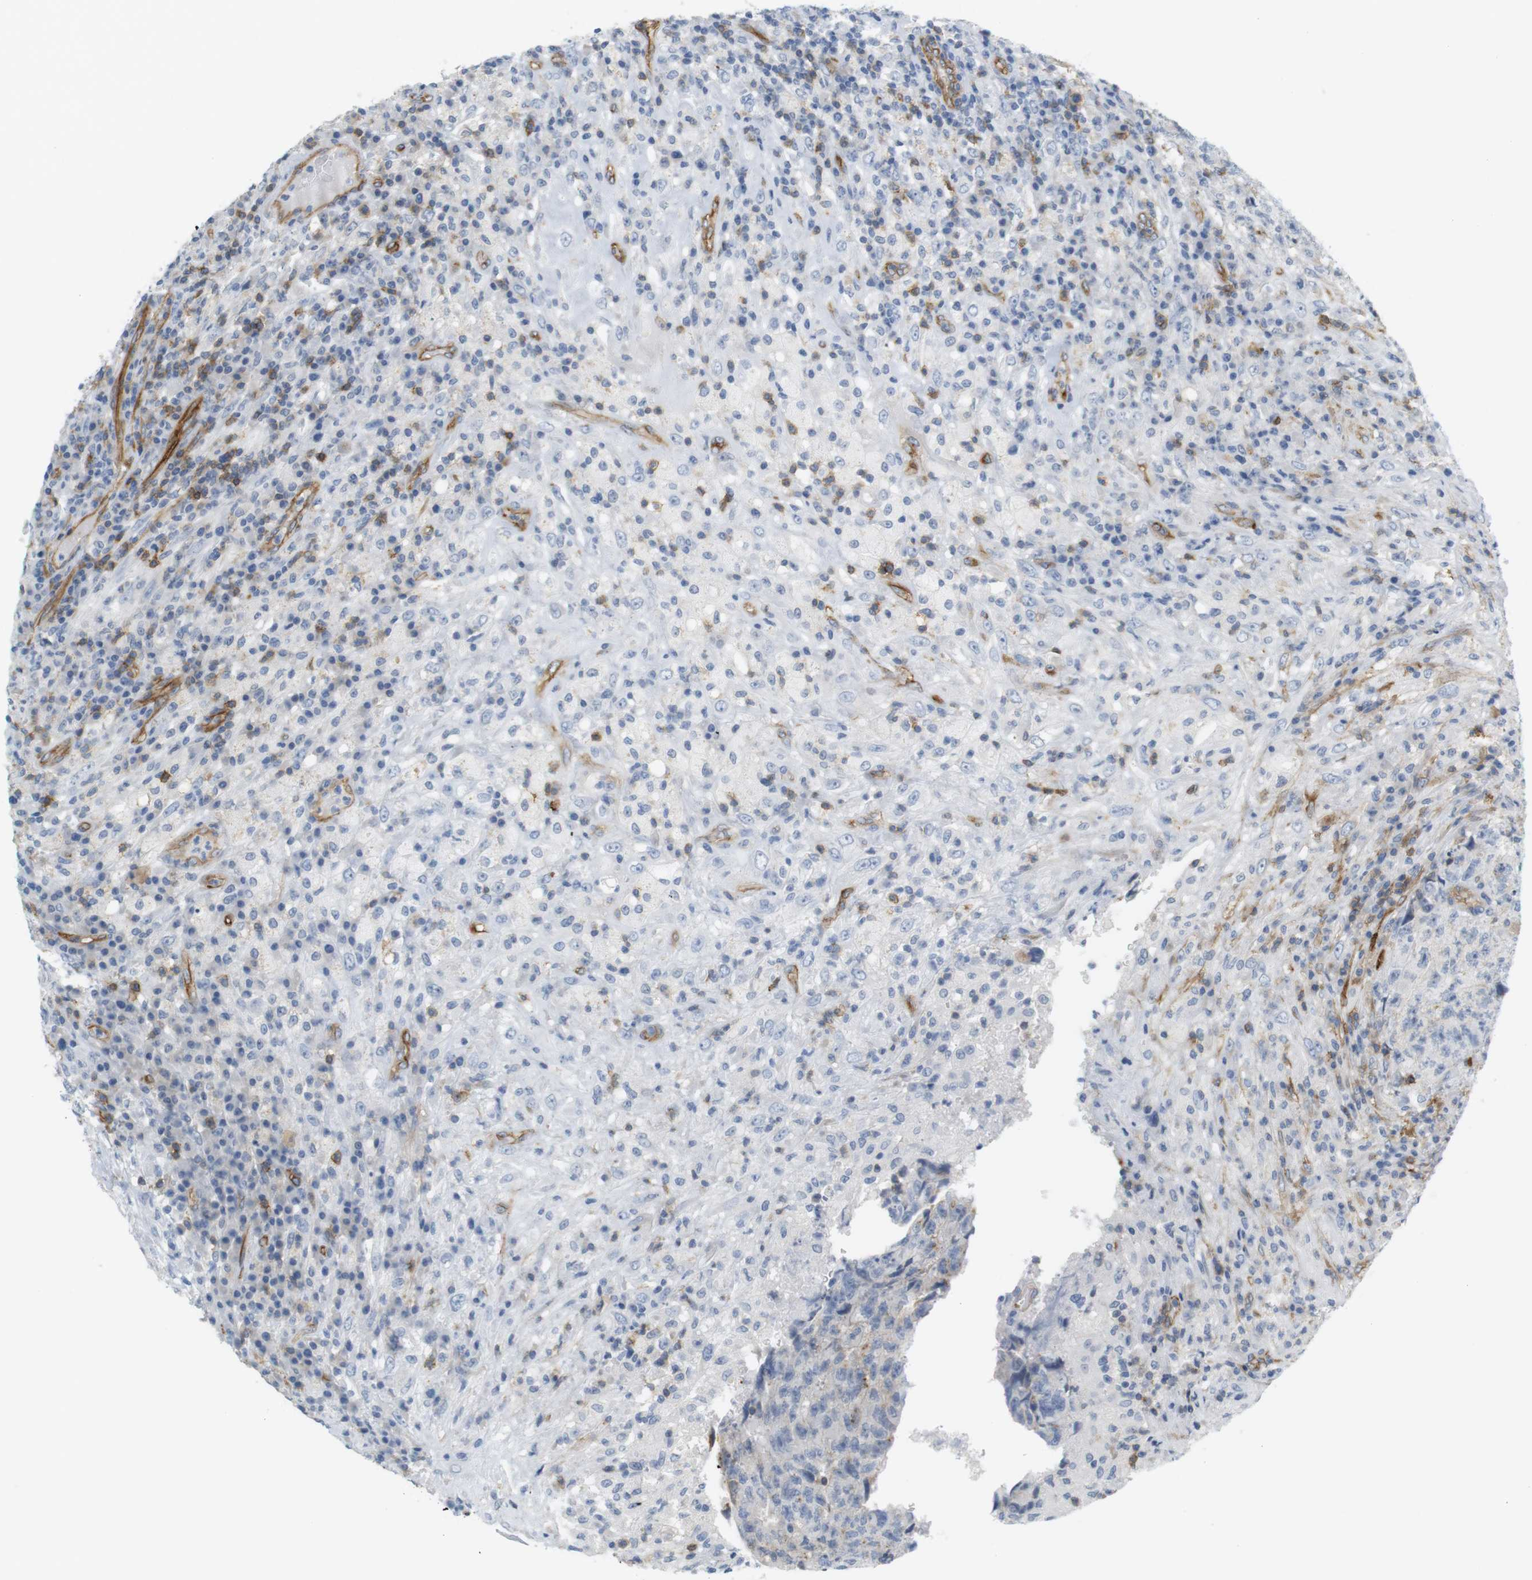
{"staining": {"intensity": "negative", "quantity": "none", "location": "none"}, "tissue": "testis cancer", "cell_type": "Tumor cells", "image_type": "cancer", "snomed": [{"axis": "morphology", "description": "Necrosis, NOS"}, {"axis": "morphology", "description": "Carcinoma, Embryonal, NOS"}, {"axis": "topography", "description": "Testis"}], "caption": "Tumor cells show no significant protein staining in testis embryonal carcinoma.", "gene": "F2R", "patient": {"sex": "male", "age": 19}}